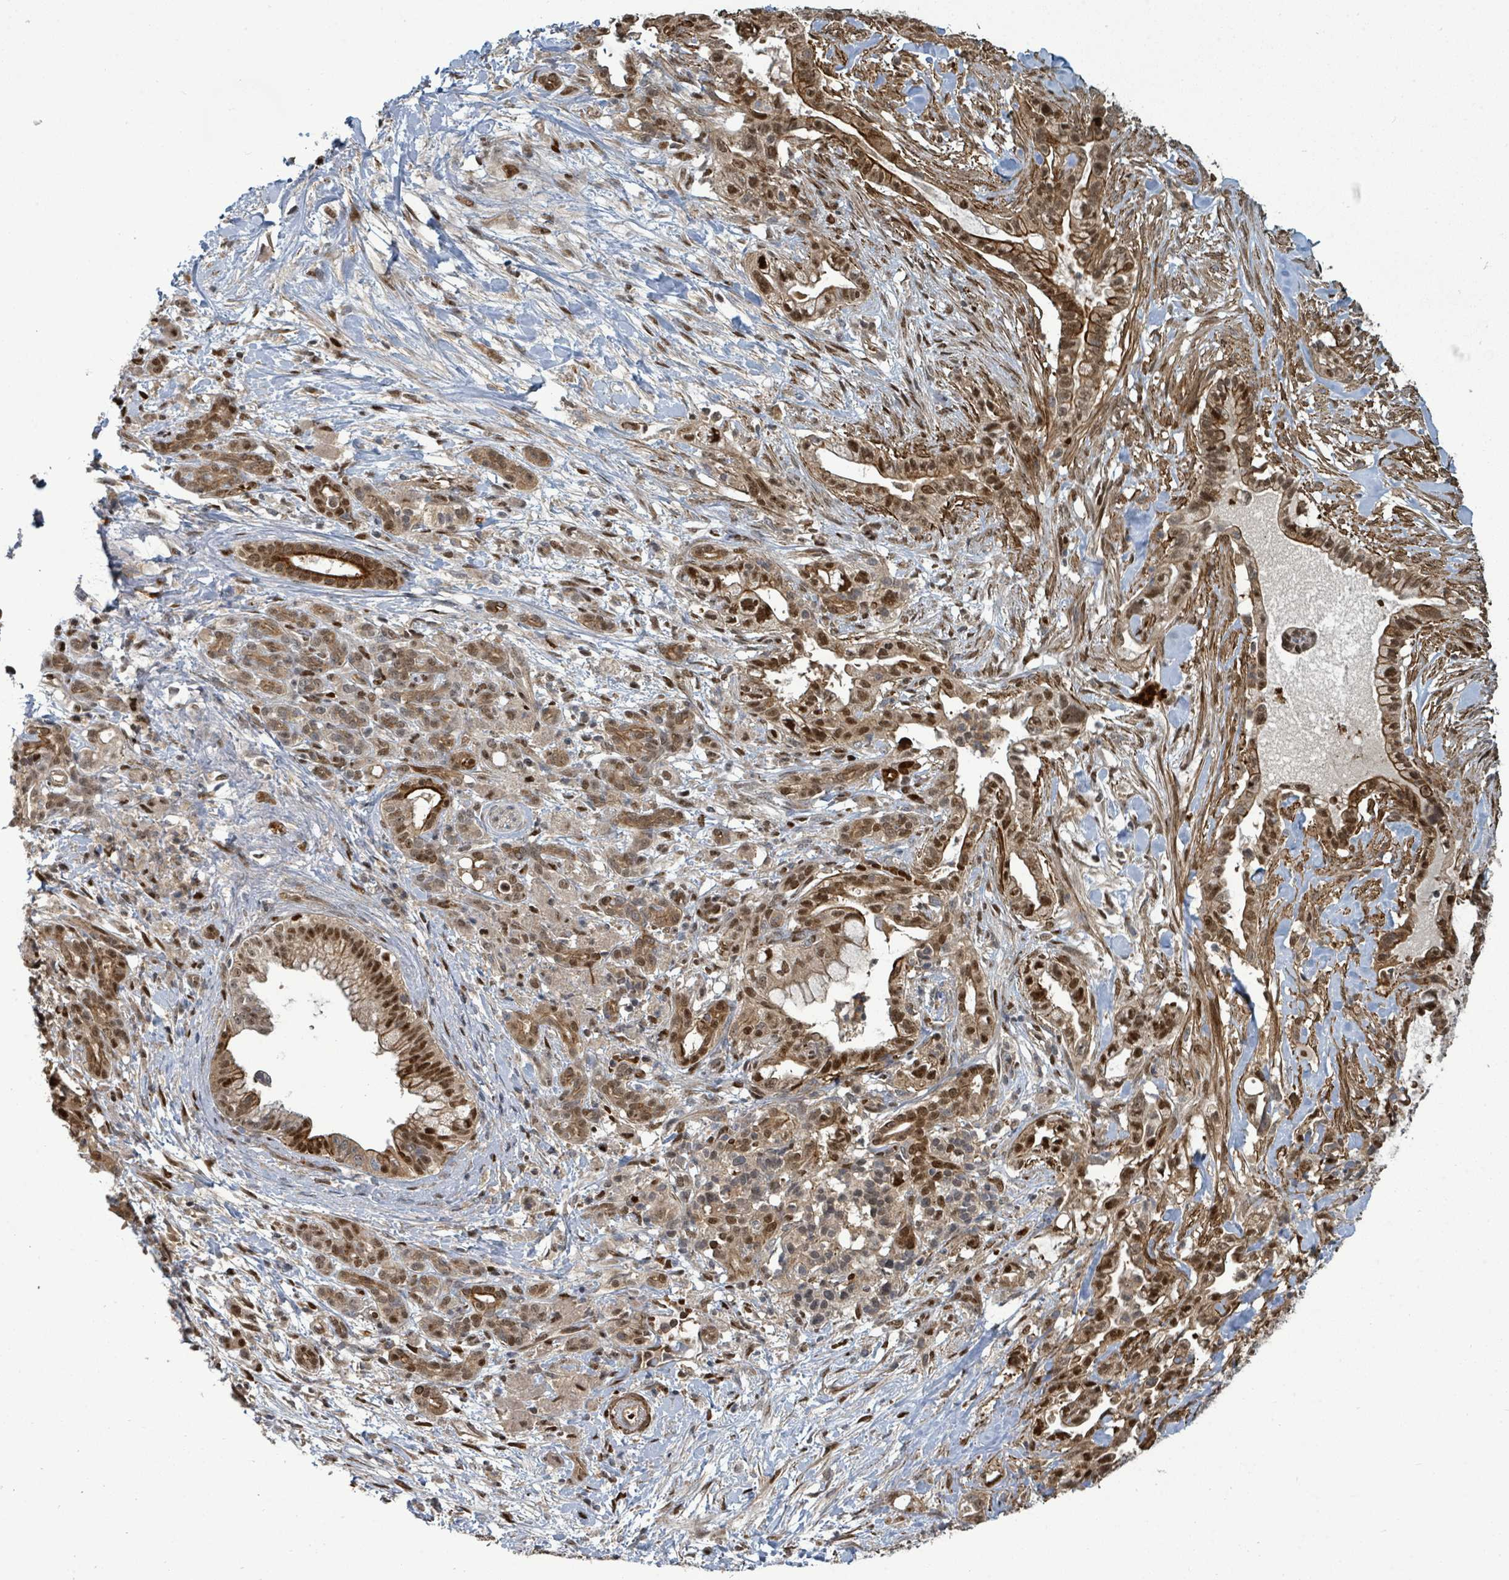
{"staining": {"intensity": "strong", "quantity": ">75%", "location": "cytoplasmic/membranous,nuclear"}, "tissue": "pancreatic cancer", "cell_type": "Tumor cells", "image_type": "cancer", "snomed": [{"axis": "morphology", "description": "Adenocarcinoma, NOS"}, {"axis": "topography", "description": "Pancreas"}], "caption": "Strong cytoplasmic/membranous and nuclear protein expression is identified in approximately >75% of tumor cells in pancreatic adenocarcinoma.", "gene": "TRDMT1", "patient": {"sex": "male", "age": 44}}